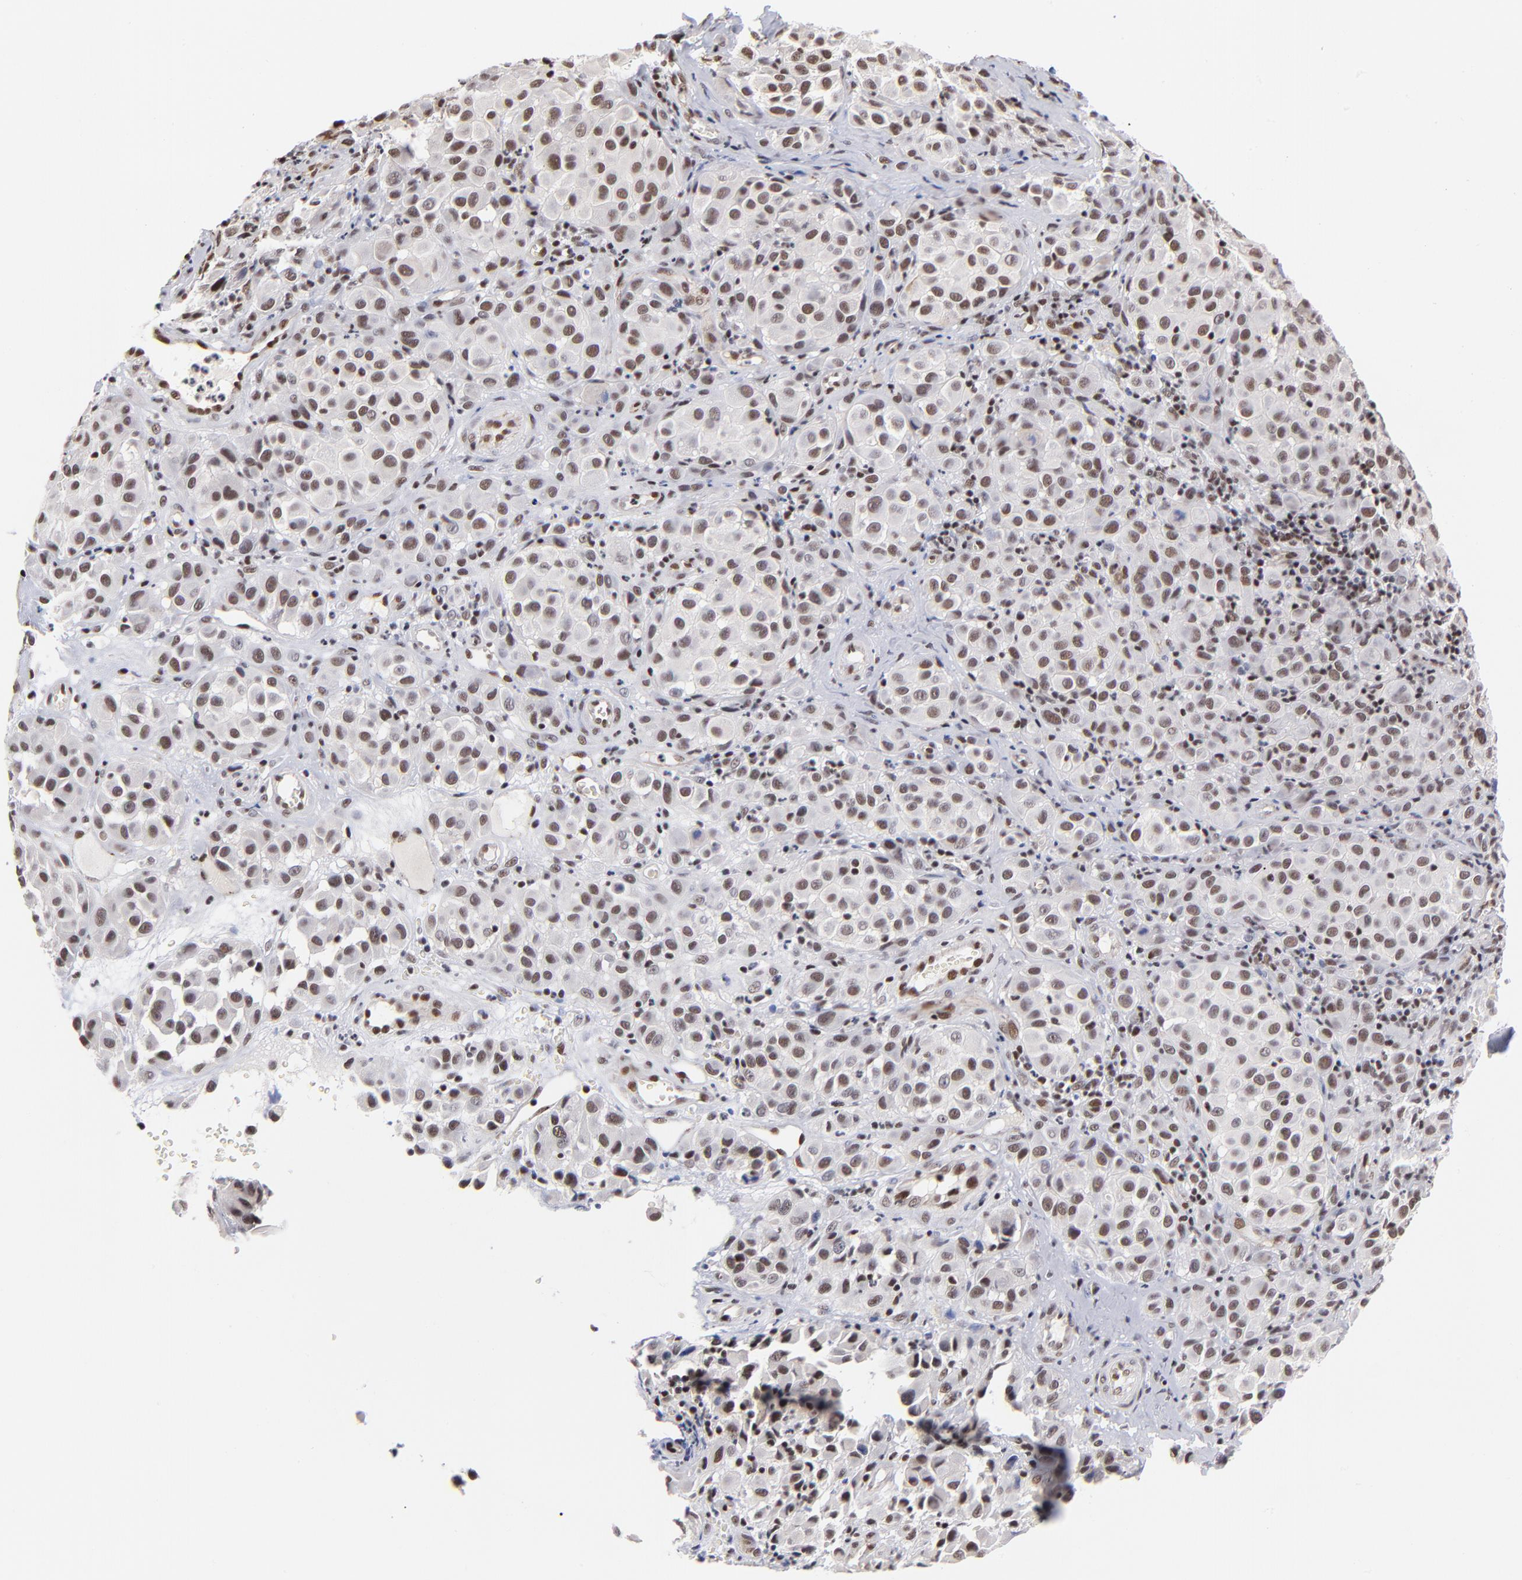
{"staining": {"intensity": "weak", "quantity": ">75%", "location": "nuclear"}, "tissue": "melanoma", "cell_type": "Tumor cells", "image_type": "cancer", "snomed": [{"axis": "morphology", "description": "Malignant melanoma, NOS"}, {"axis": "topography", "description": "Skin"}], "caption": "Immunohistochemical staining of human melanoma demonstrates low levels of weak nuclear staining in about >75% of tumor cells. Nuclei are stained in blue.", "gene": "GABPA", "patient": {"sex": "female", "age": 21}}